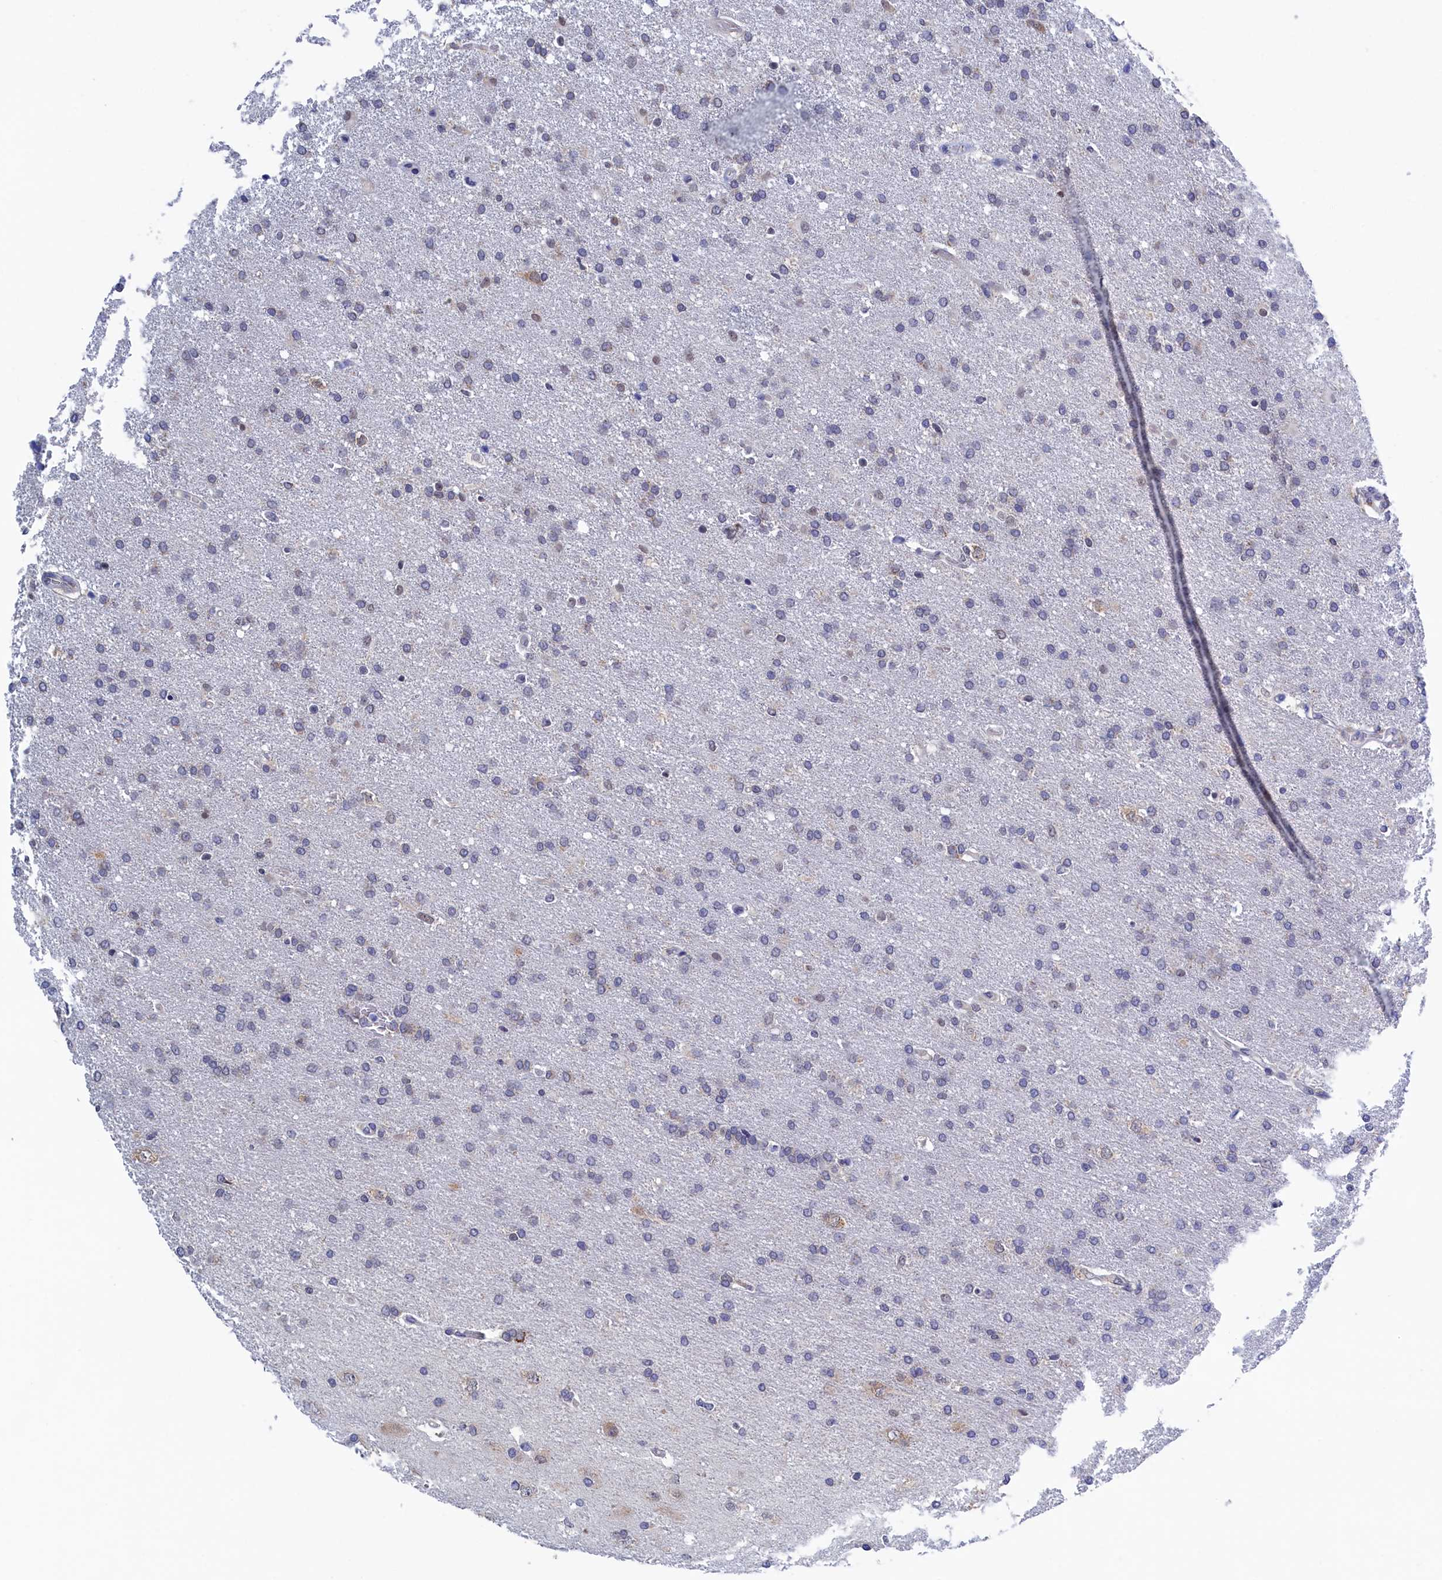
{"staining": {"intensity": "negative", "quantity": "none", "location": "none"}, "tissue": "glioma", "cell_type": "Tumor cells", "image_type": "cancer", "snomed": [{"axis": "morphology", "description": "Glioma, malignant, High grade"}, {"axis": "topography", "description": "Brain"}], "caption": "Malignant glioma (high-grade) was stained to show a protein in brown. There is no significant positivity in tumor cells.", "gene": "PGP", "patient": {"sex": "male", "age": 72}}